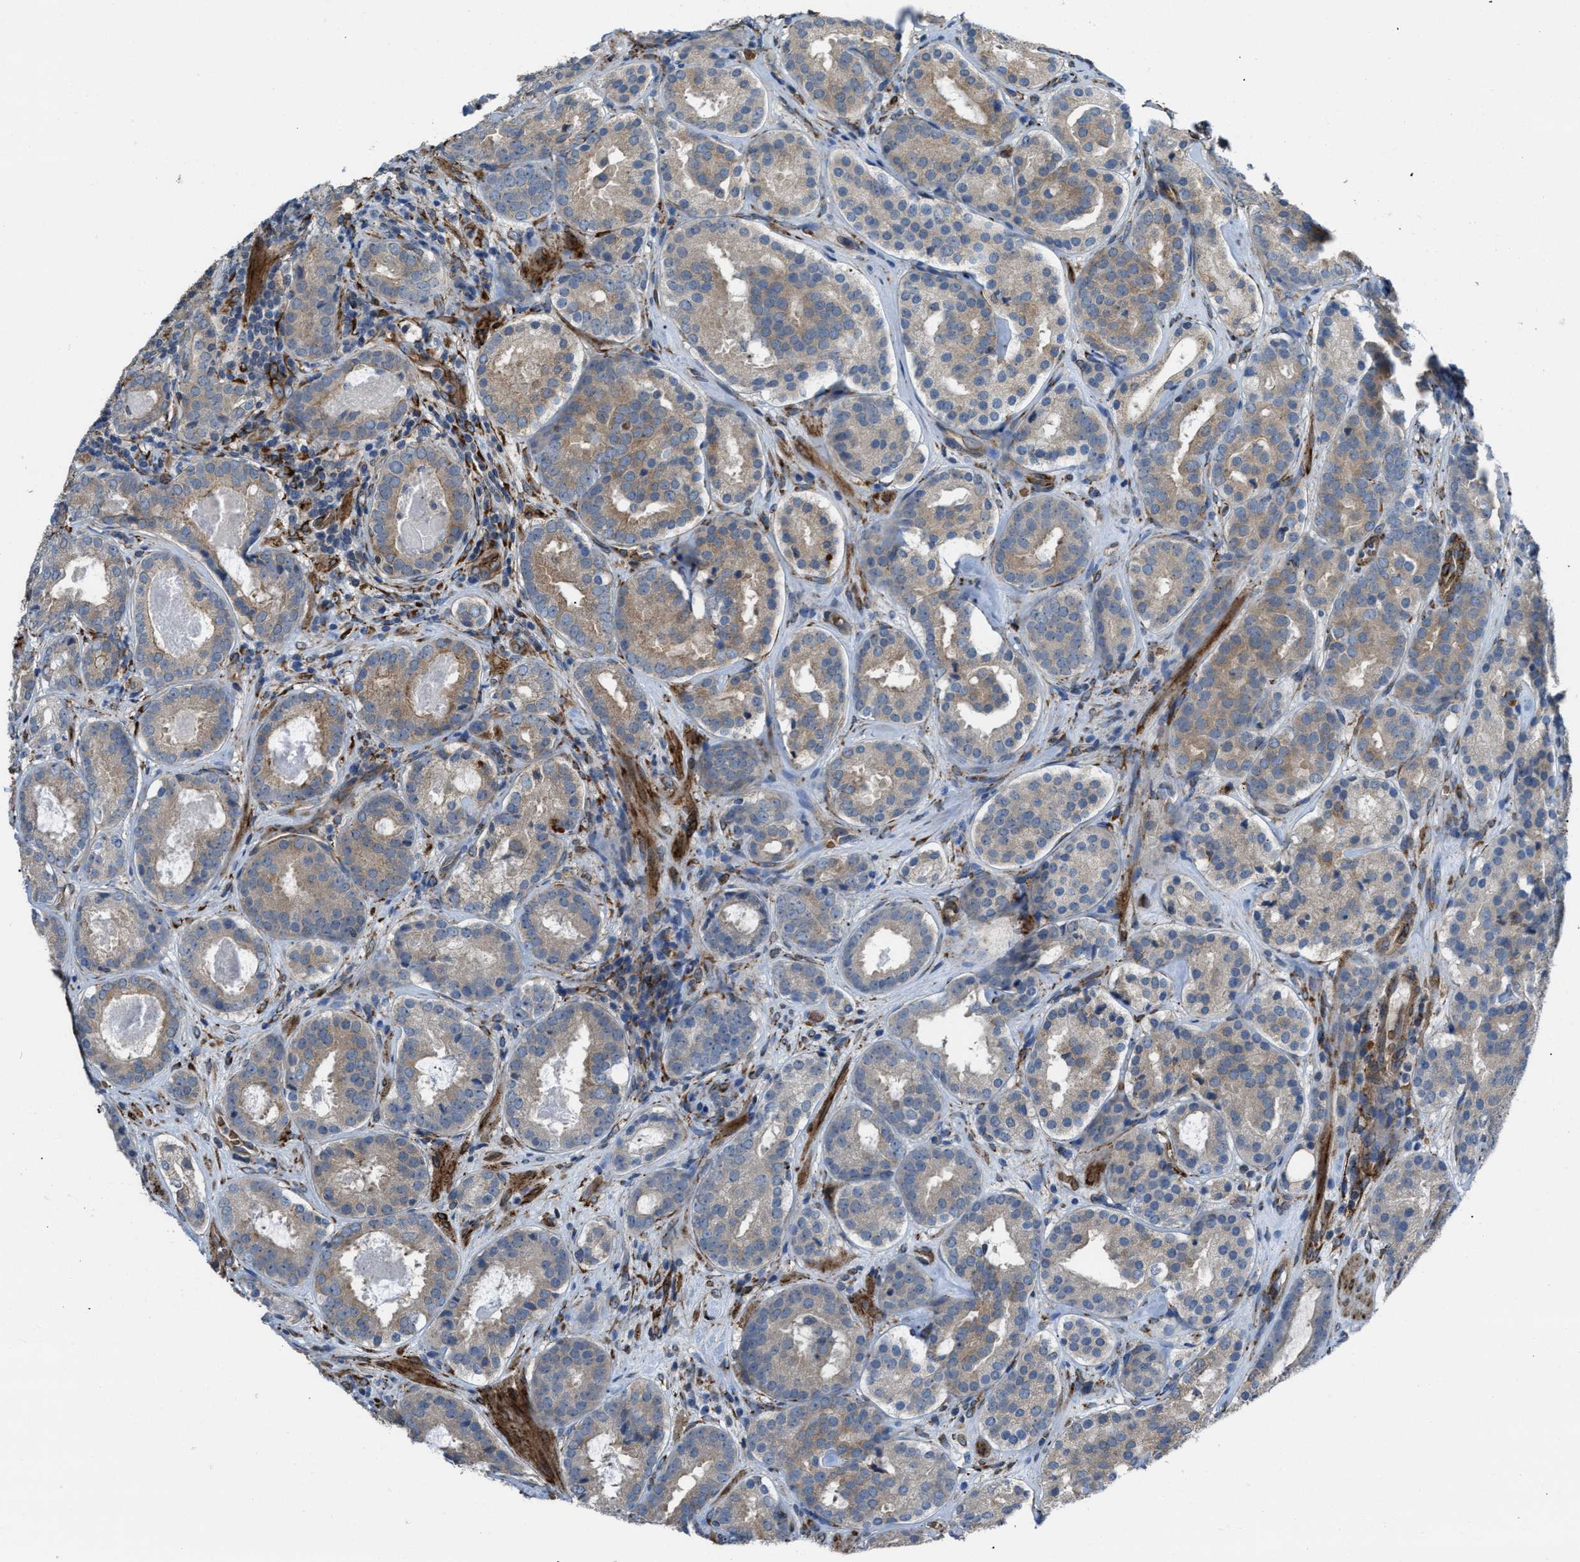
{"staining": {"intensity": "moderate", "quantity": ">75%", "location": "cytoplasmic/membranous"}, "tissue": "prostate cancer", "cell_type": "Tumor cells", "image_type": "cancer", "snomed": [{"axis": "morphology", "description": "Adenocarcinoma, Low grade"}, {"axis": "topography", "description": "Prostate"}], "caption": "Brown immunohistochemical staining in prostate adenocarcinoma (low-grade) displays moderate cytoplasmic/membranous staining in approximately >75% of tumor cells.", "gene": "SELENOM", "patient": {"sex": "male", "age": 69}}